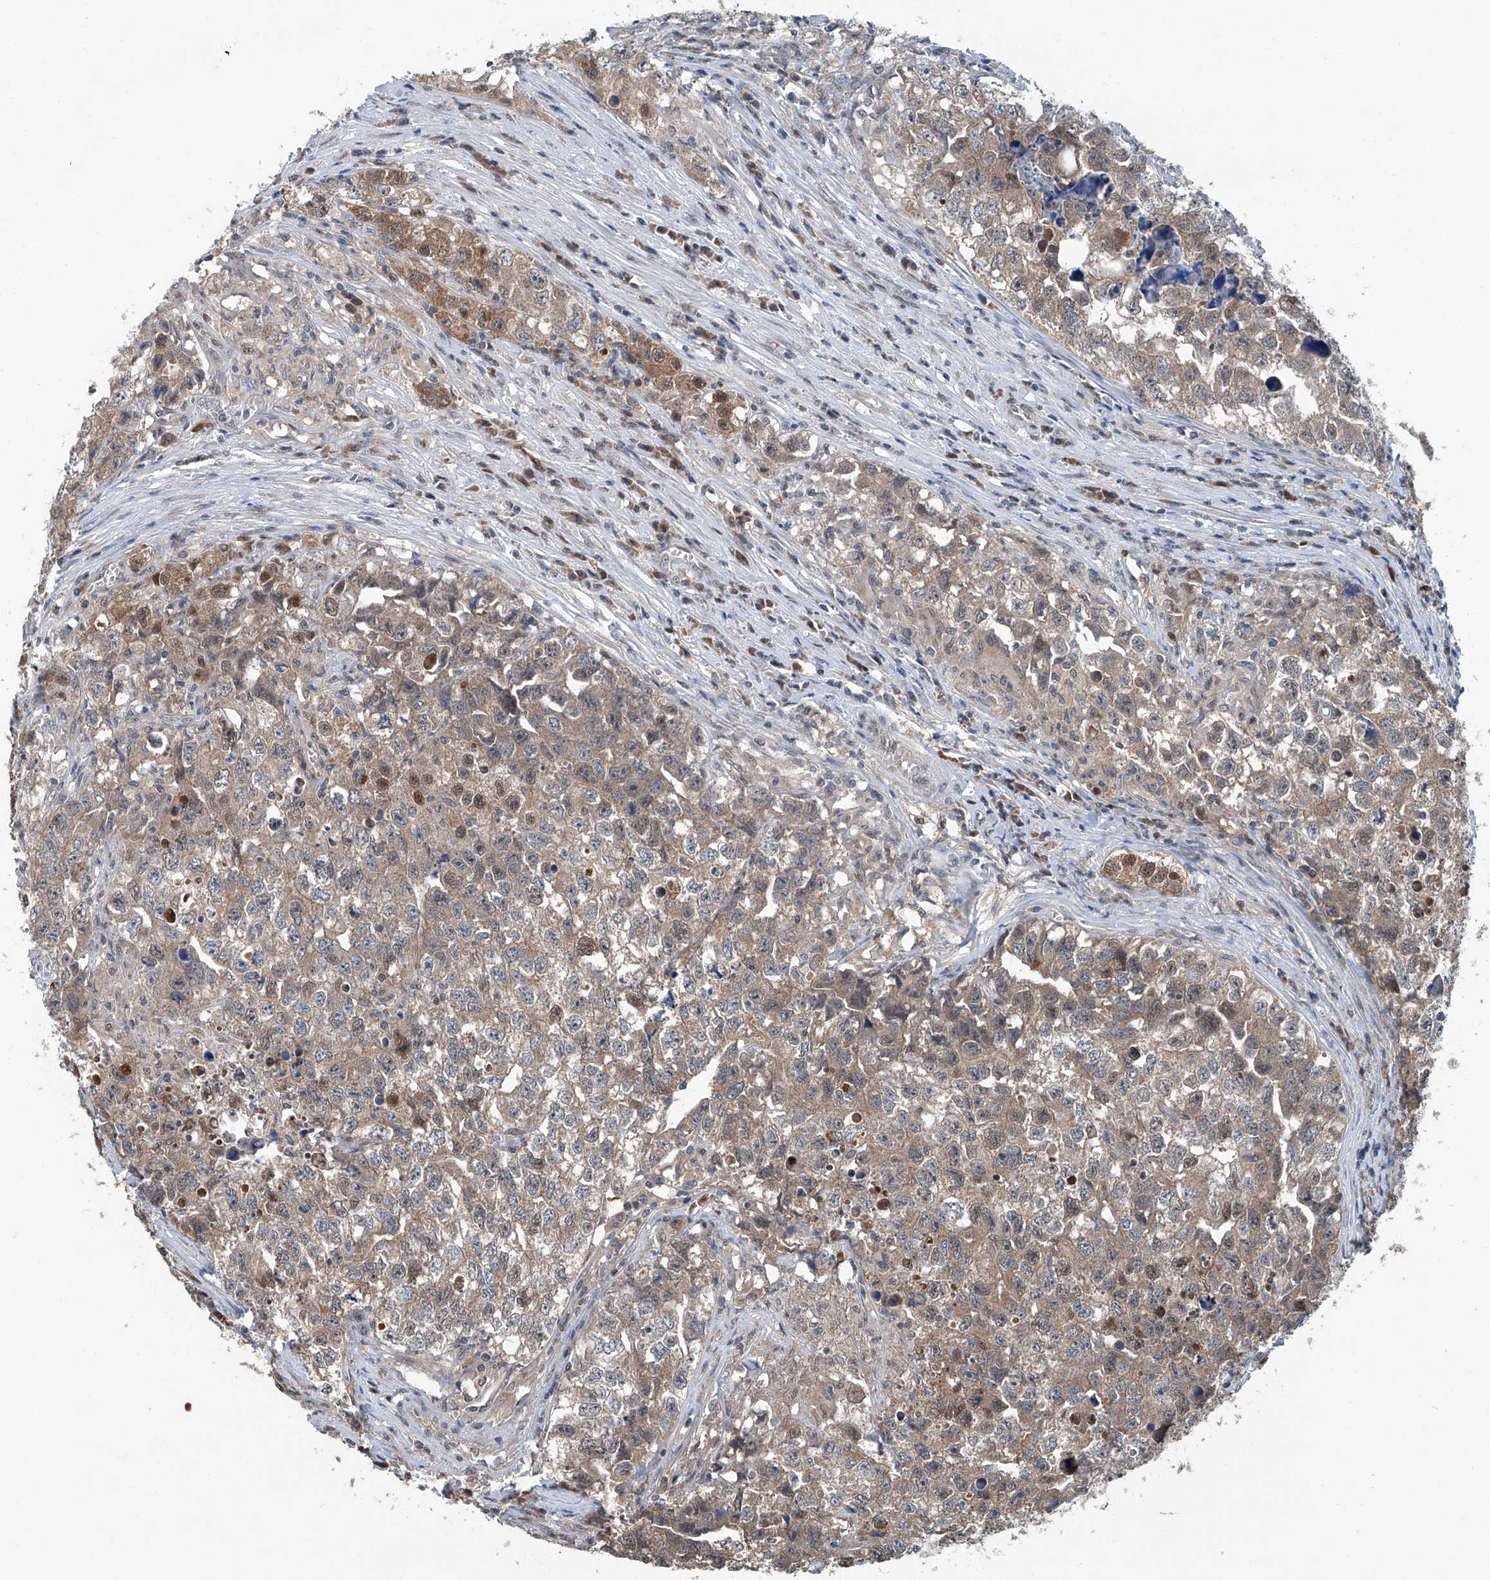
{"staining": {"intensity": "moderate", "quantity": ">75%", "location": "cytoplasmic/membranous,nuclear"}, "tissue": "testis cancer", "cell_type": "Tumor cells", "image_type": "cancer", "snomed": [{"axis": "morphology", "description": "Seminoma, NOS"}, {"axis": "morphology", "description": "Carcinoma, Embryonal, NOS"}, {"axis": "topography", "description": "Testis"}], "caption": "Moderate cytoplasmic/membranous and nuclear expression for a protein is identified in about >75% of tumor cells of testis cancer using immunohistochemistry.", "gene": "CLK1", "patient": {"sex": "male", "age": 43}}